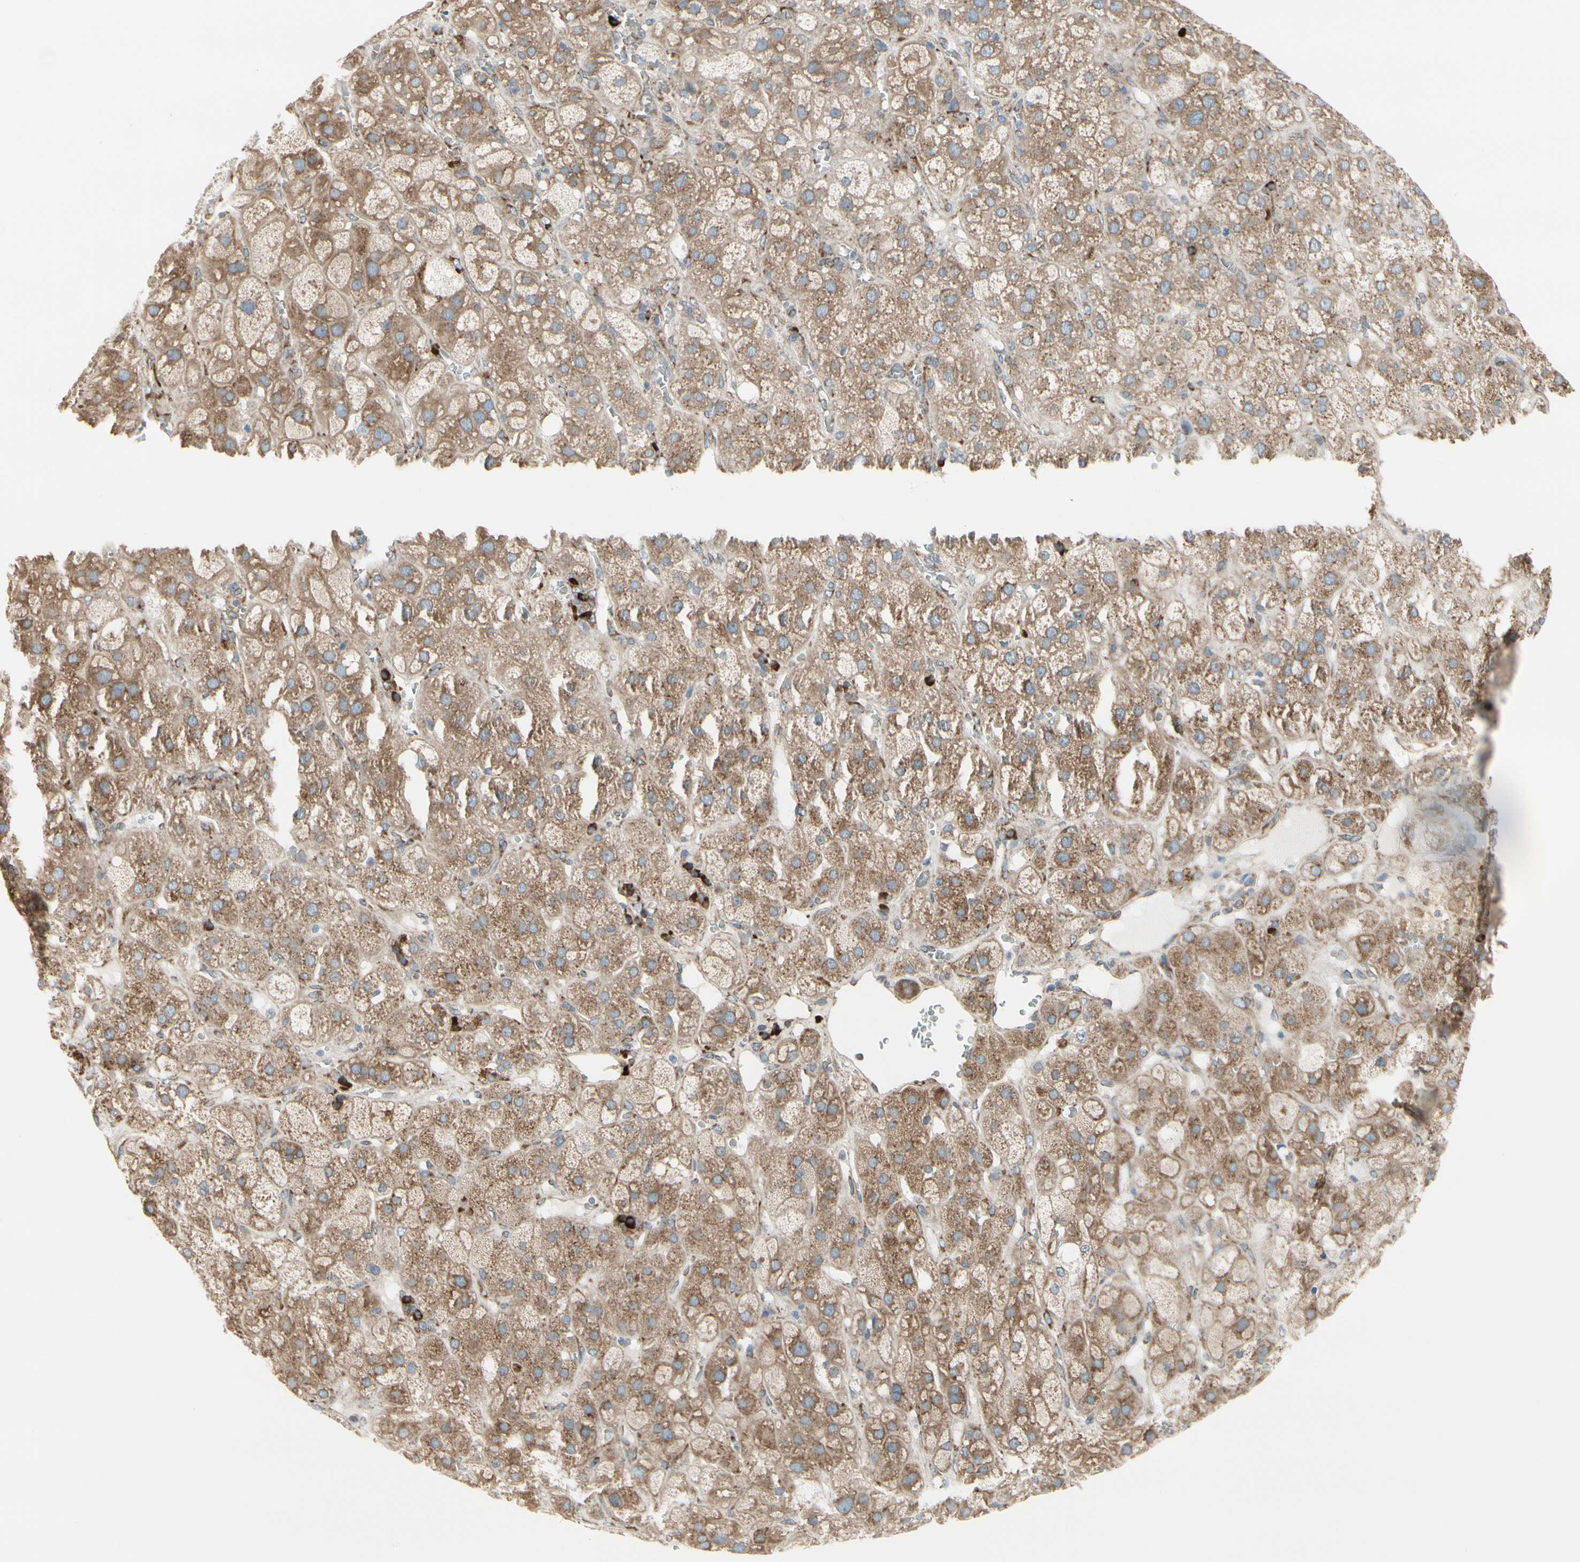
{"staining": {"intensity": "moderate", "quantity": ">75%", "location": "cytoplasmic/membranous"}, "tissue": "adrenal gland", "cell_type": "Glandular cells", "image_type": "normal", "snomed": [{"axis": "morphology", "description": "Normal tissue, NOS"}, {"axis": "topography", "description": "Adrenal gland"}], "caption": "A brown stain highlights moderate cytoplasmic/membranous positivity of a protein in glandular cells of normal human adrenal gland.", "gene": "FNDC3A", "patient": {"sex": "female", "age": 47}}